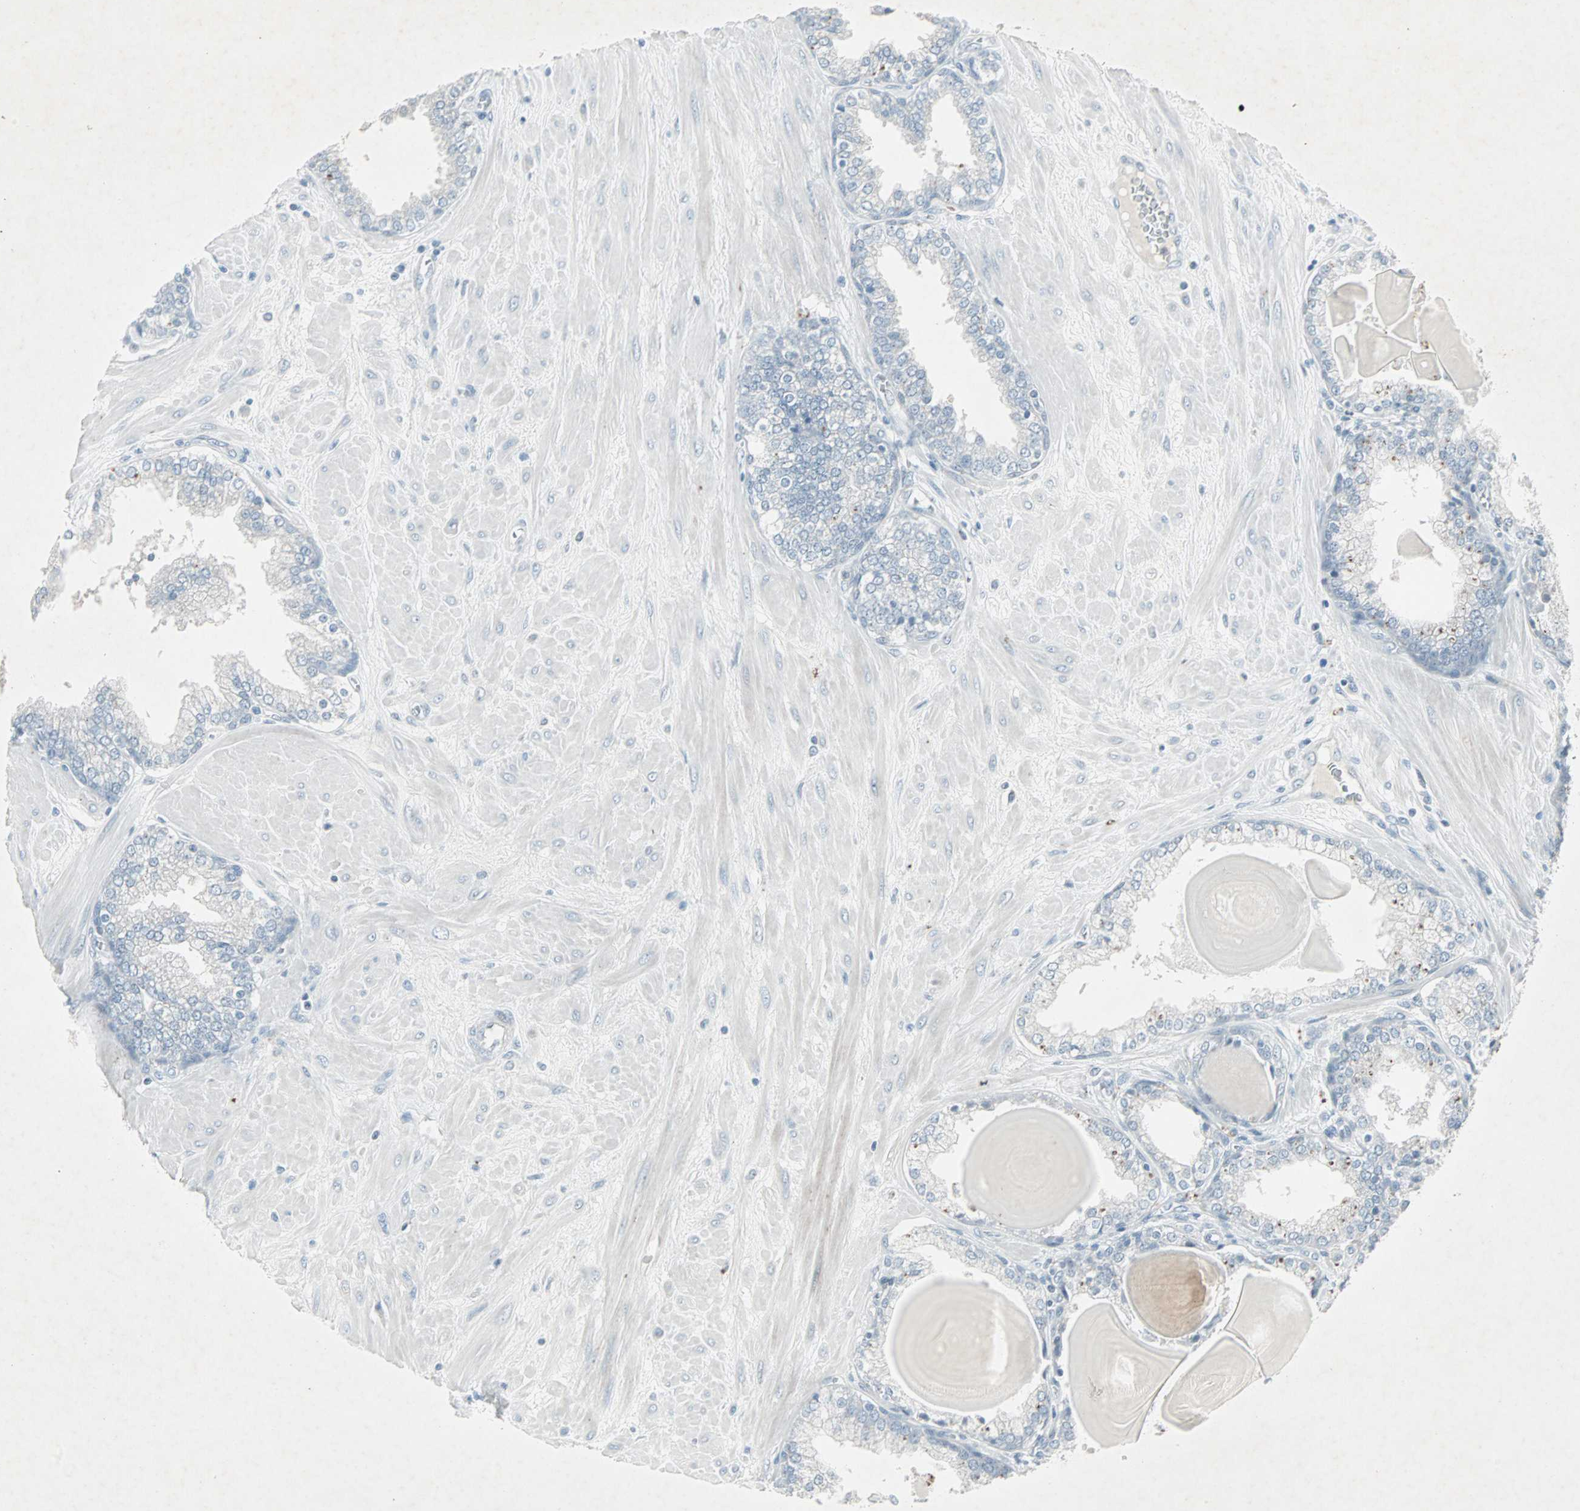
{"staining": {"intensity": "moderate", "quantity": "<25%", "location": "cytoplasmic/membranous"}, "tissue": "prostate", "cell_type": "Glandular cells", "image_type": "normal", "snomed": [{"axis": "morphology", "description": "Normal tissue, NOS"}, {"axis": "topography", "description": "Prostate"}], "caption": "Protein staining demonstrates moderate cytoplasmic/membranous staining in approximately <25% of glandular cells in normal prostate. Immunohistochemistry stains the protein of interest in brown and the nuclei are stained blue.", "gene": "LANCL3", "patient": {"sex": "male", "age": 51}}